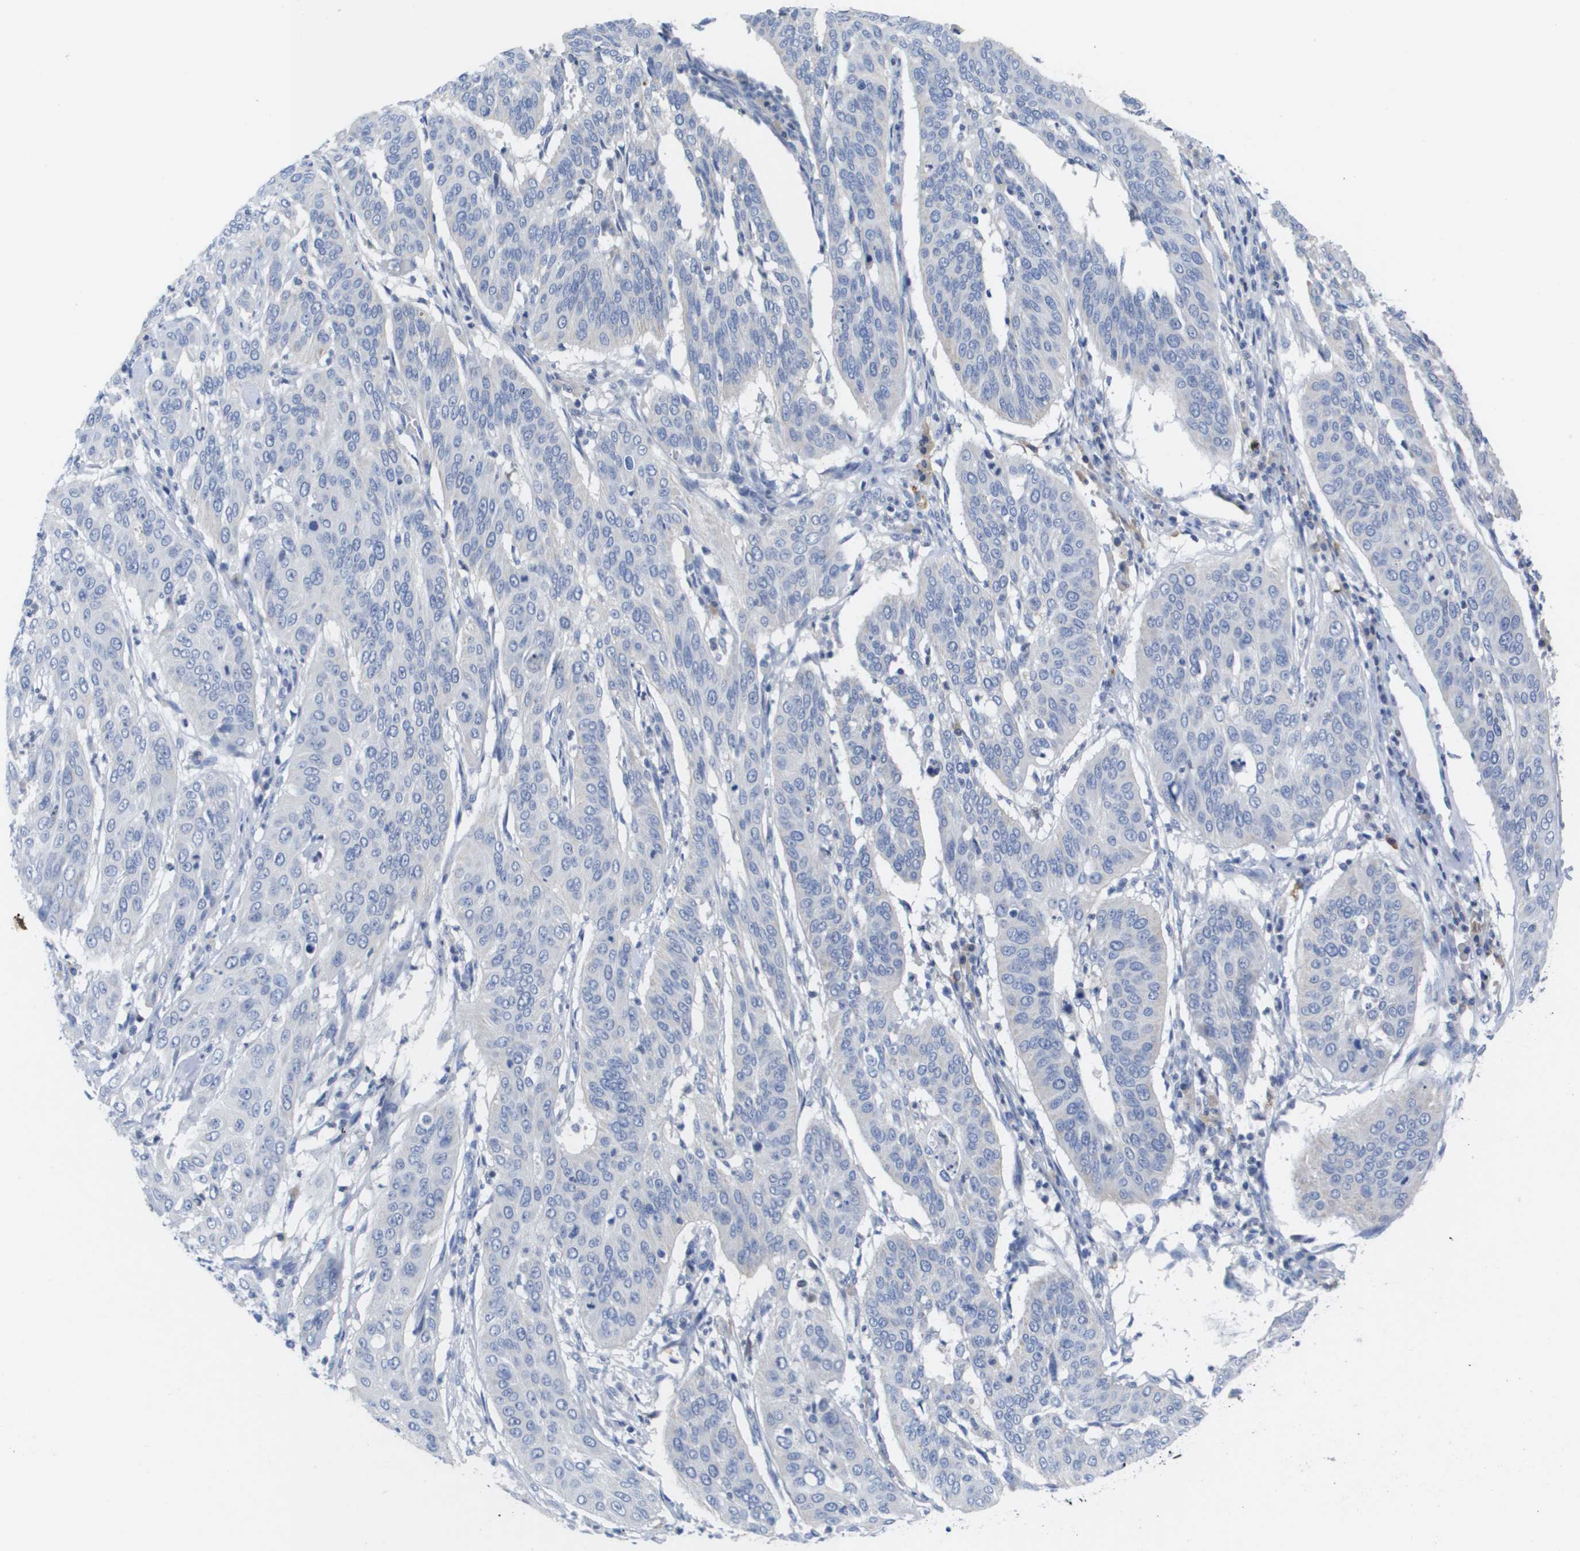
{"staining": {"intensity": "negative", "quantity": "none", "location": "none"}, "tissue": "cervical cancer", "cell_type": "Tumor cells", "image_type": "cancer", "snomed": [{"axis": "morphology", "description": "Normal tissue, NOS"}, {"axis": "morphology", "description": "Squamous cell carcinoma, NOS"}, {"axis": "topography", "description": "Cervix"}], "caption": "Tumor cells show no significant protein staining in cervical cancer. Nuclei are stained in blue.", "gene": "MS4A1", "patient": {"sex": "female", "age": 39}}